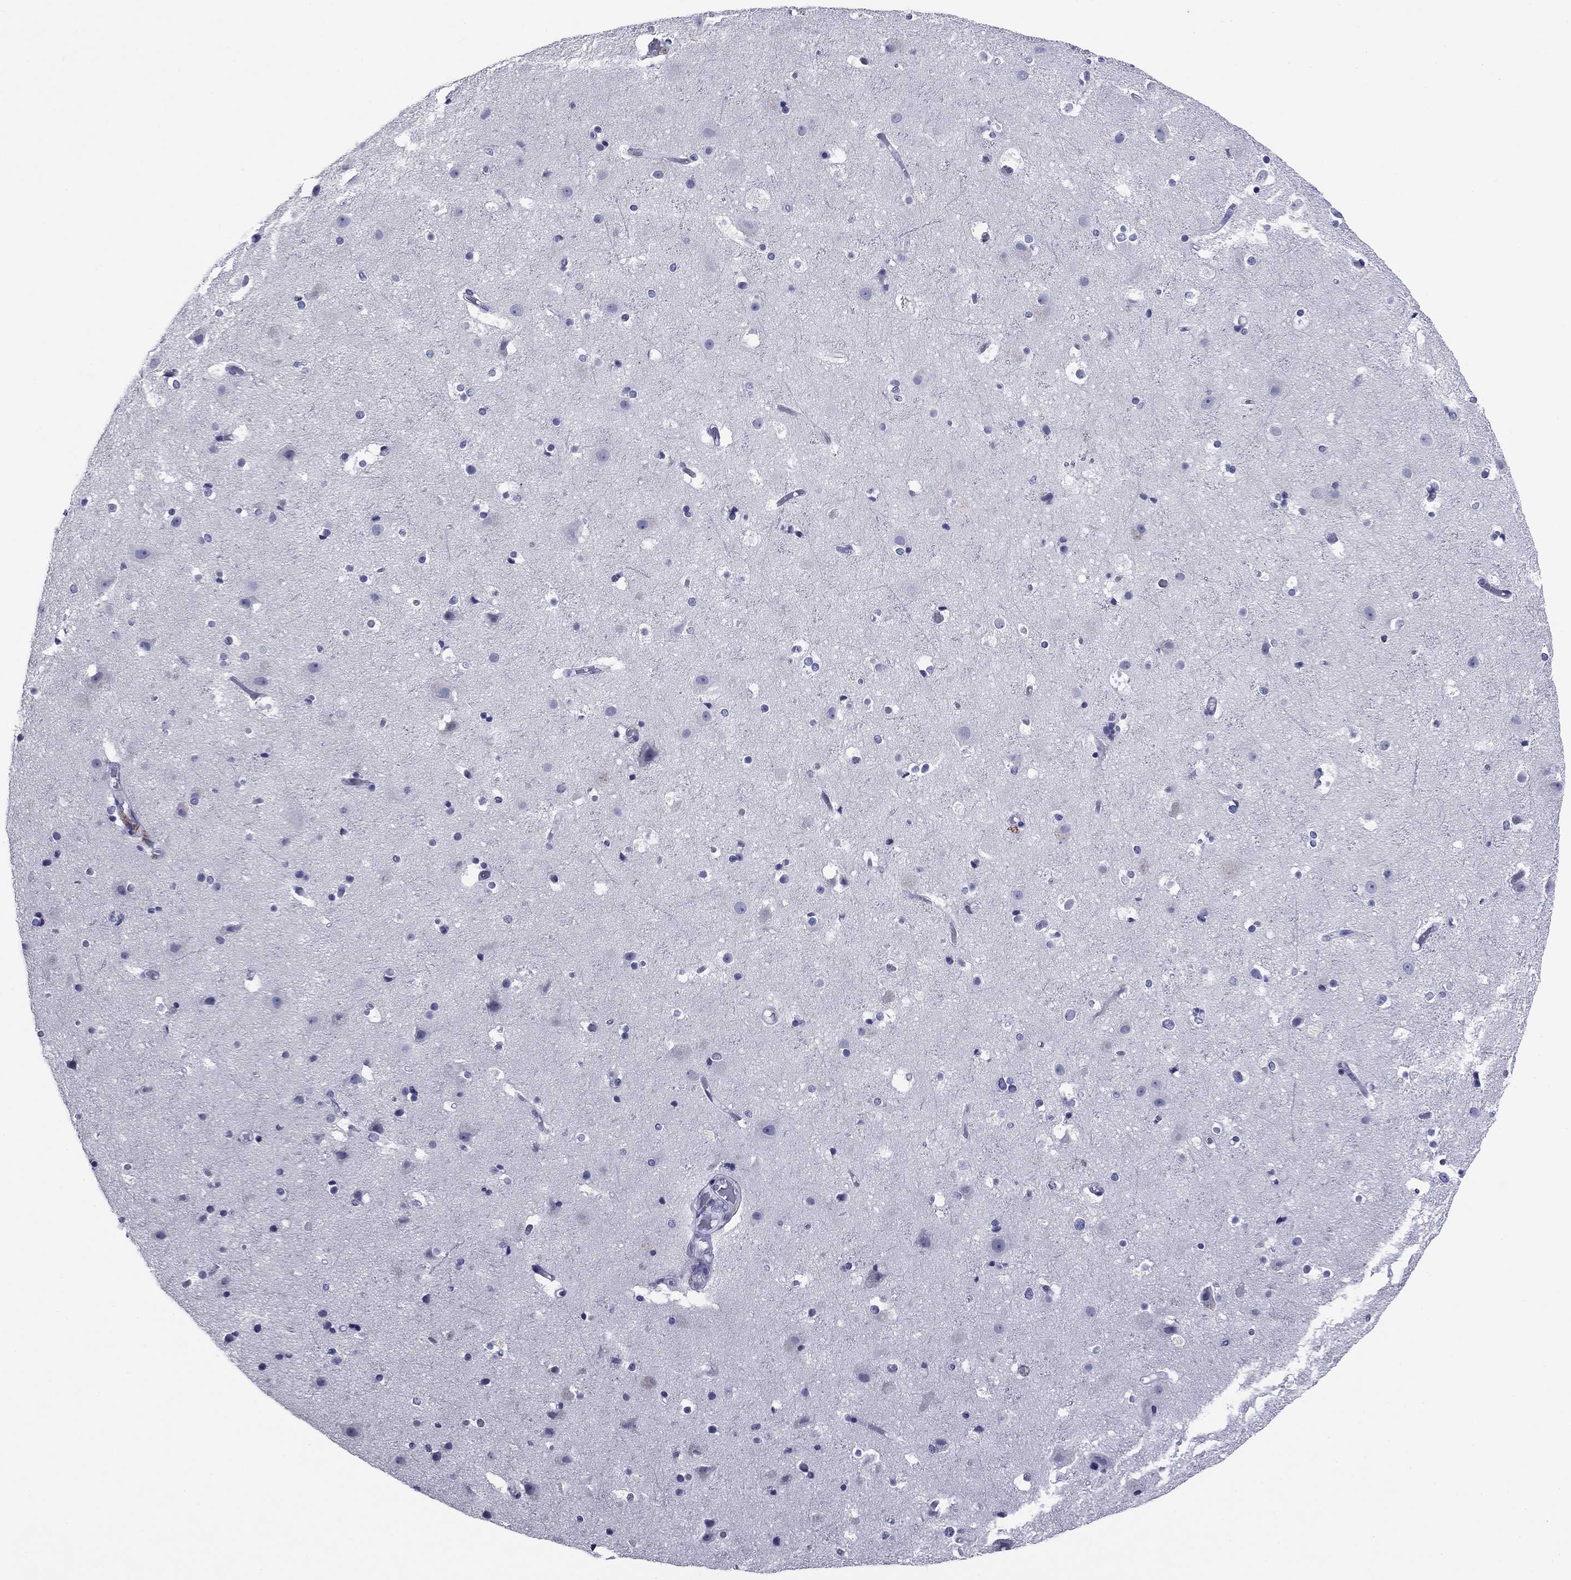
{"staining": {"intensity": "negative", "quantity": "none", "location": "none"}, "tissue": "cerebral cortex", "cell_type": "Endothelial cells", "image_type": "normal", "snomed": [{"axis": "morphology", "description": "Normal tissue, NOS"}, {"axis": "topography", "description": "Cerebral cortex"}], "caption": "Immunohistochemistry photomicrograph of normal cerebral cortex stained for a protein (brown), which reveals no positivity in endothelial cells.", "gene": "ABCC2", "patient": {"sex": "female", "age": 52}}